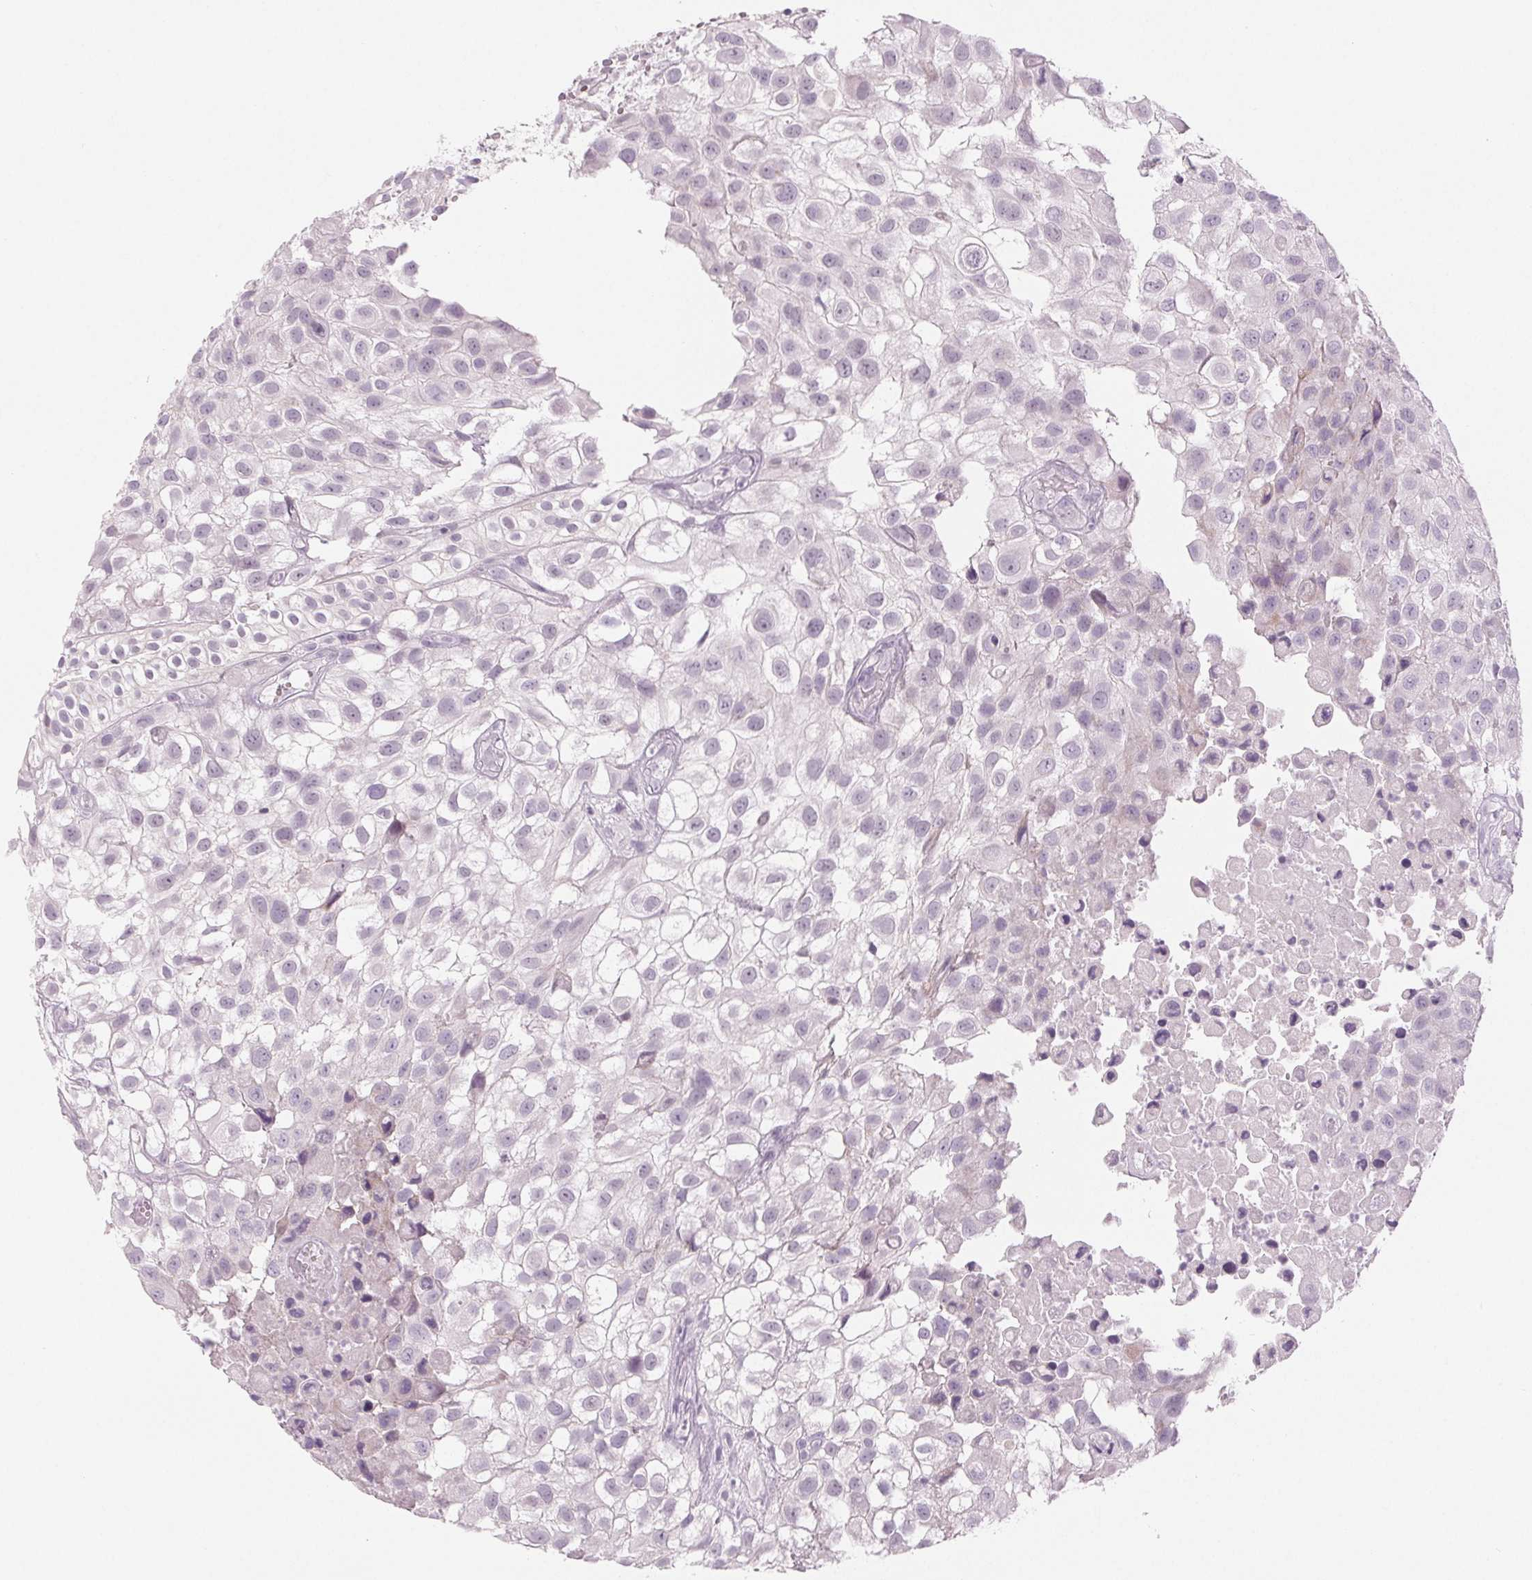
{"staining": {"intensity": "negative", "quantity": "none", "location": "none"}, "tissue": "urothelial cancer", "cell_type": "Tumor cells", "image_type": "cancer", "snomed": [{"axis": "morphology", "description": "Urothelial carcinoma, High grade"}, {"axis": "topography", "description": "Urinary bladder"}], "caption": "Tumor cells are negative for protein expression in human urothelial cancer. Nuclei are stained in blue.", "gene": "EHHADH", "patient": {"sex": "male", "age": 56}}